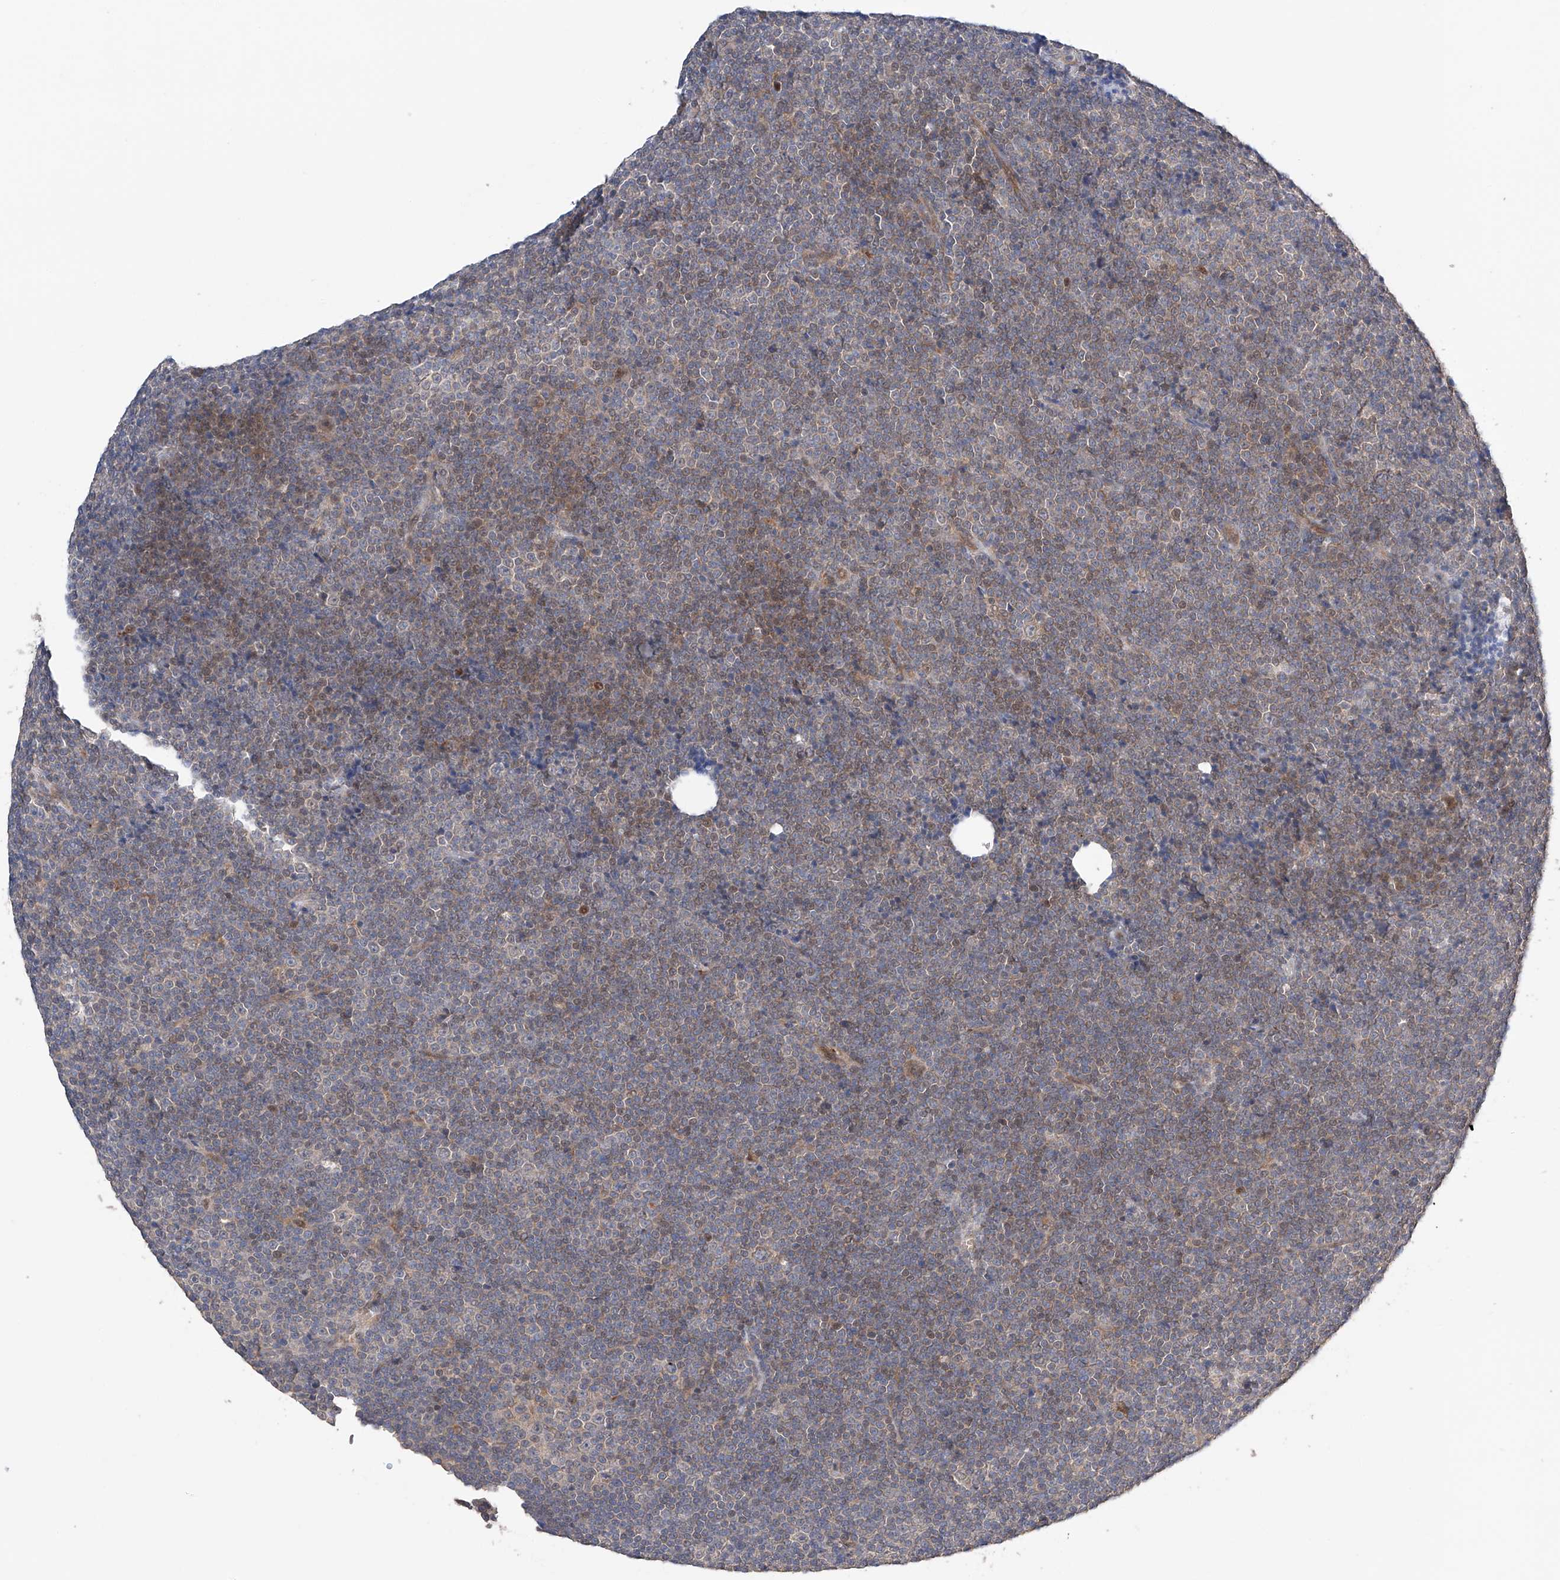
{"staining": {"intensity": "negative", "quantity": "none", "location": "none"}, "tissue": "lymphoma", "cell_type": "Tumor cells", "image_type": "cancer", "snomed": [{"axis": "morphology", "description": "Malignant lymphoma, non-Hodgkin's type, Low grade"}, {"axis": "topography", "description": "Lymph node"}], "caption": "This image is of lymphoma stained with IHC to label a protein in brown with the nuclei are counter-stained blue. There is no expression in tumor cells.", "gene": "ZFHX2", "patient": {"sex": "female", "age": 67}}